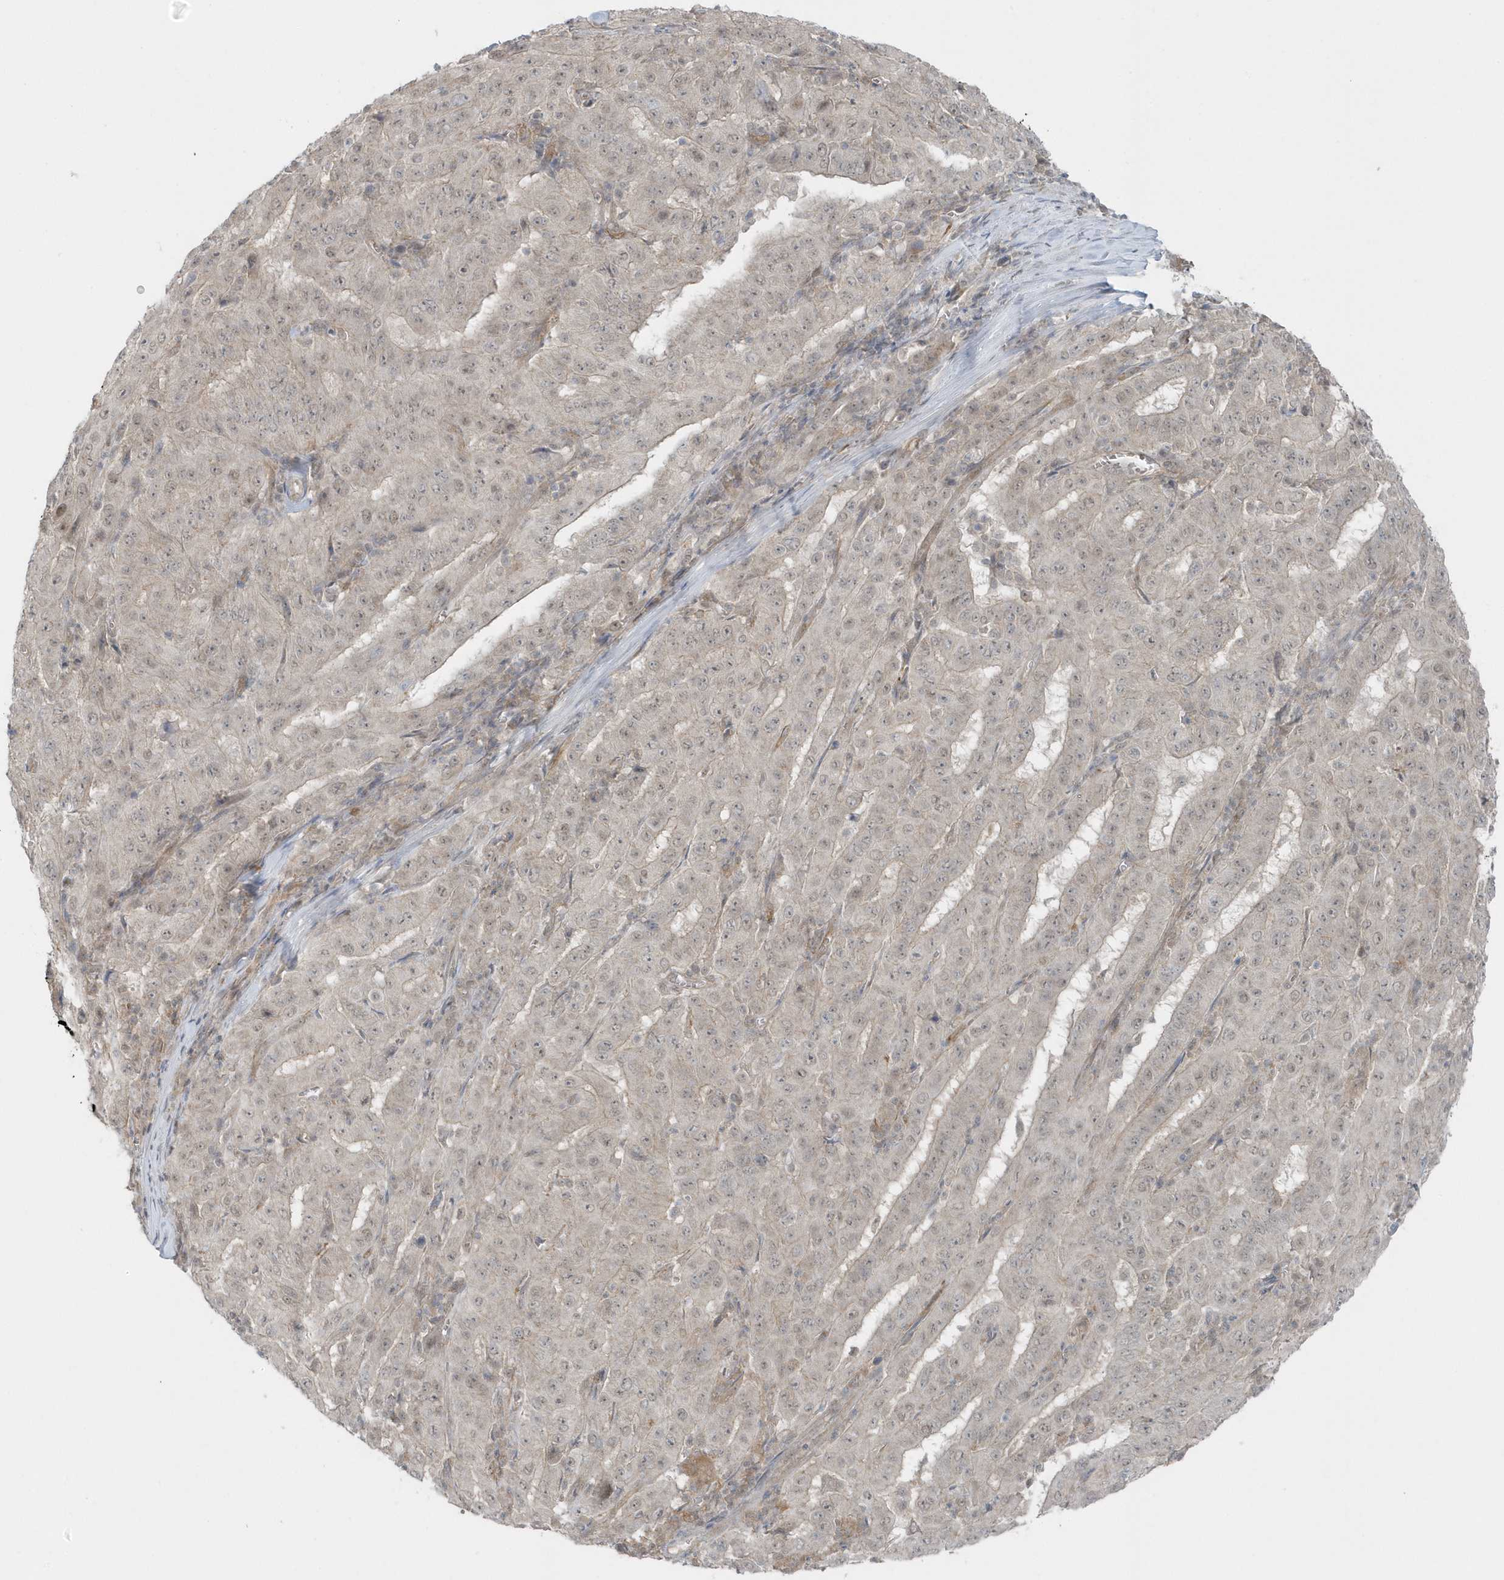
{"staining": {"intensity": "negative", "quantity": "none", "location": "none"}, "tissue": "pancreatic cancer", "cell_type": "Tumor cells", "image_type": "cancer", "snomed": [{"axis": "morphology", "description": "Adenocarcinoma, NOS"}, {"axis": "topography", "description": "Pancreas"}], "caption": "Immunohistochemical staining of pancreatic cancer (adenocarcinoma) exhibits no significant staining in tumor cells.", "gene": "PARD3B", "patient": {"sex": "male", "age": 63}}